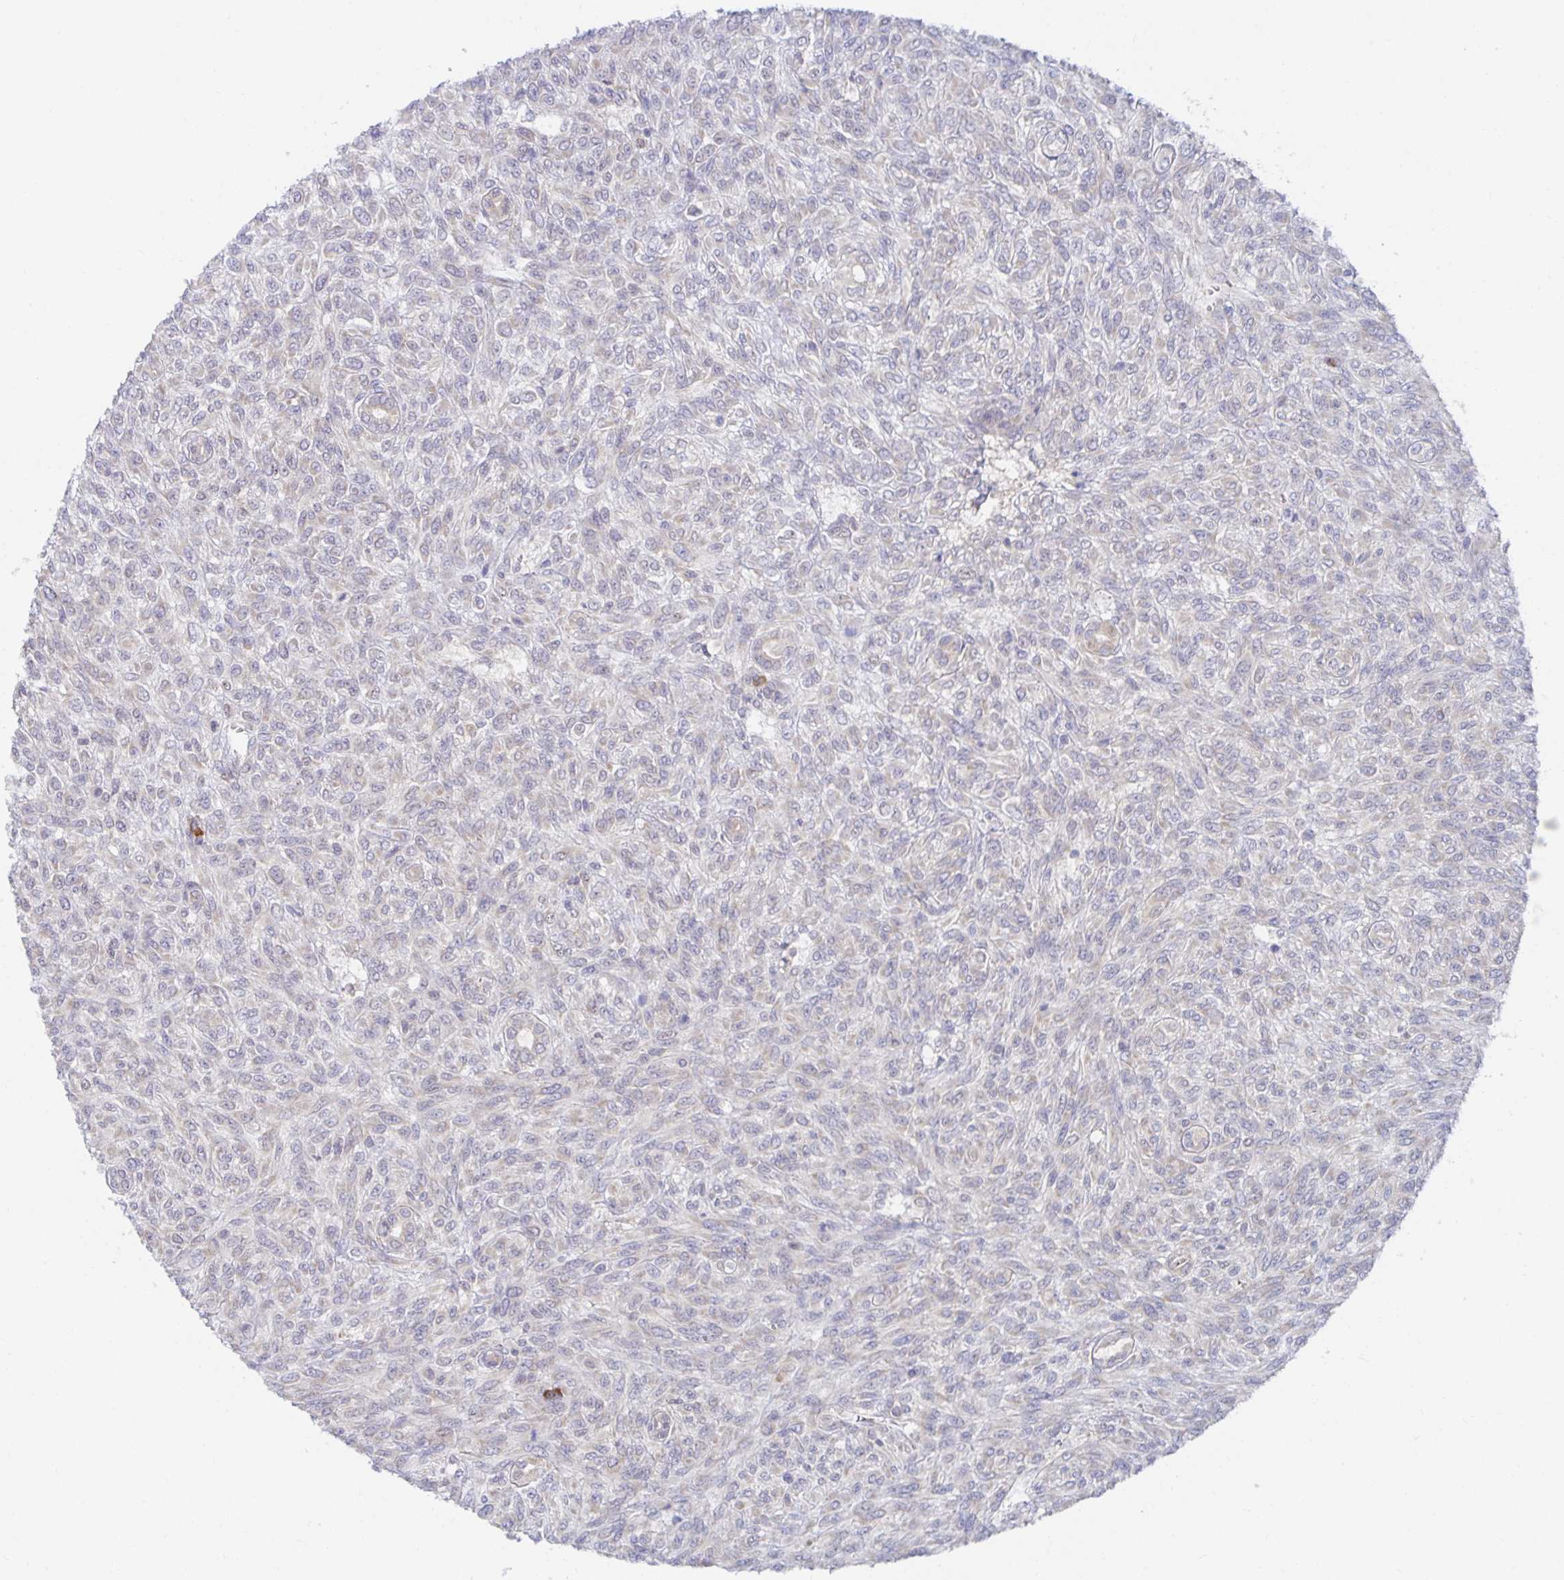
{"staining": {"intensity": "negative", "quantity": "none", "location": "none"}, "tissue": "renal cancer", "cell_type": "Tumor cells", "image_type": "cancer", "snomed": [{"axis": "morphology", "description": "Adenocarcinoma, NOS"}, {"axis": "topography", "description": "Kidney"}], "caption": "Immunohistochemistry histopathology image of neoplastic tissue: human renal adenocarcinoma stained with DAB (3,3'-diaminobenzidine) displays no significant protein staining in tumor cells.", "gene": "BAD", "patient": {"sex": "male", "age": 58}}